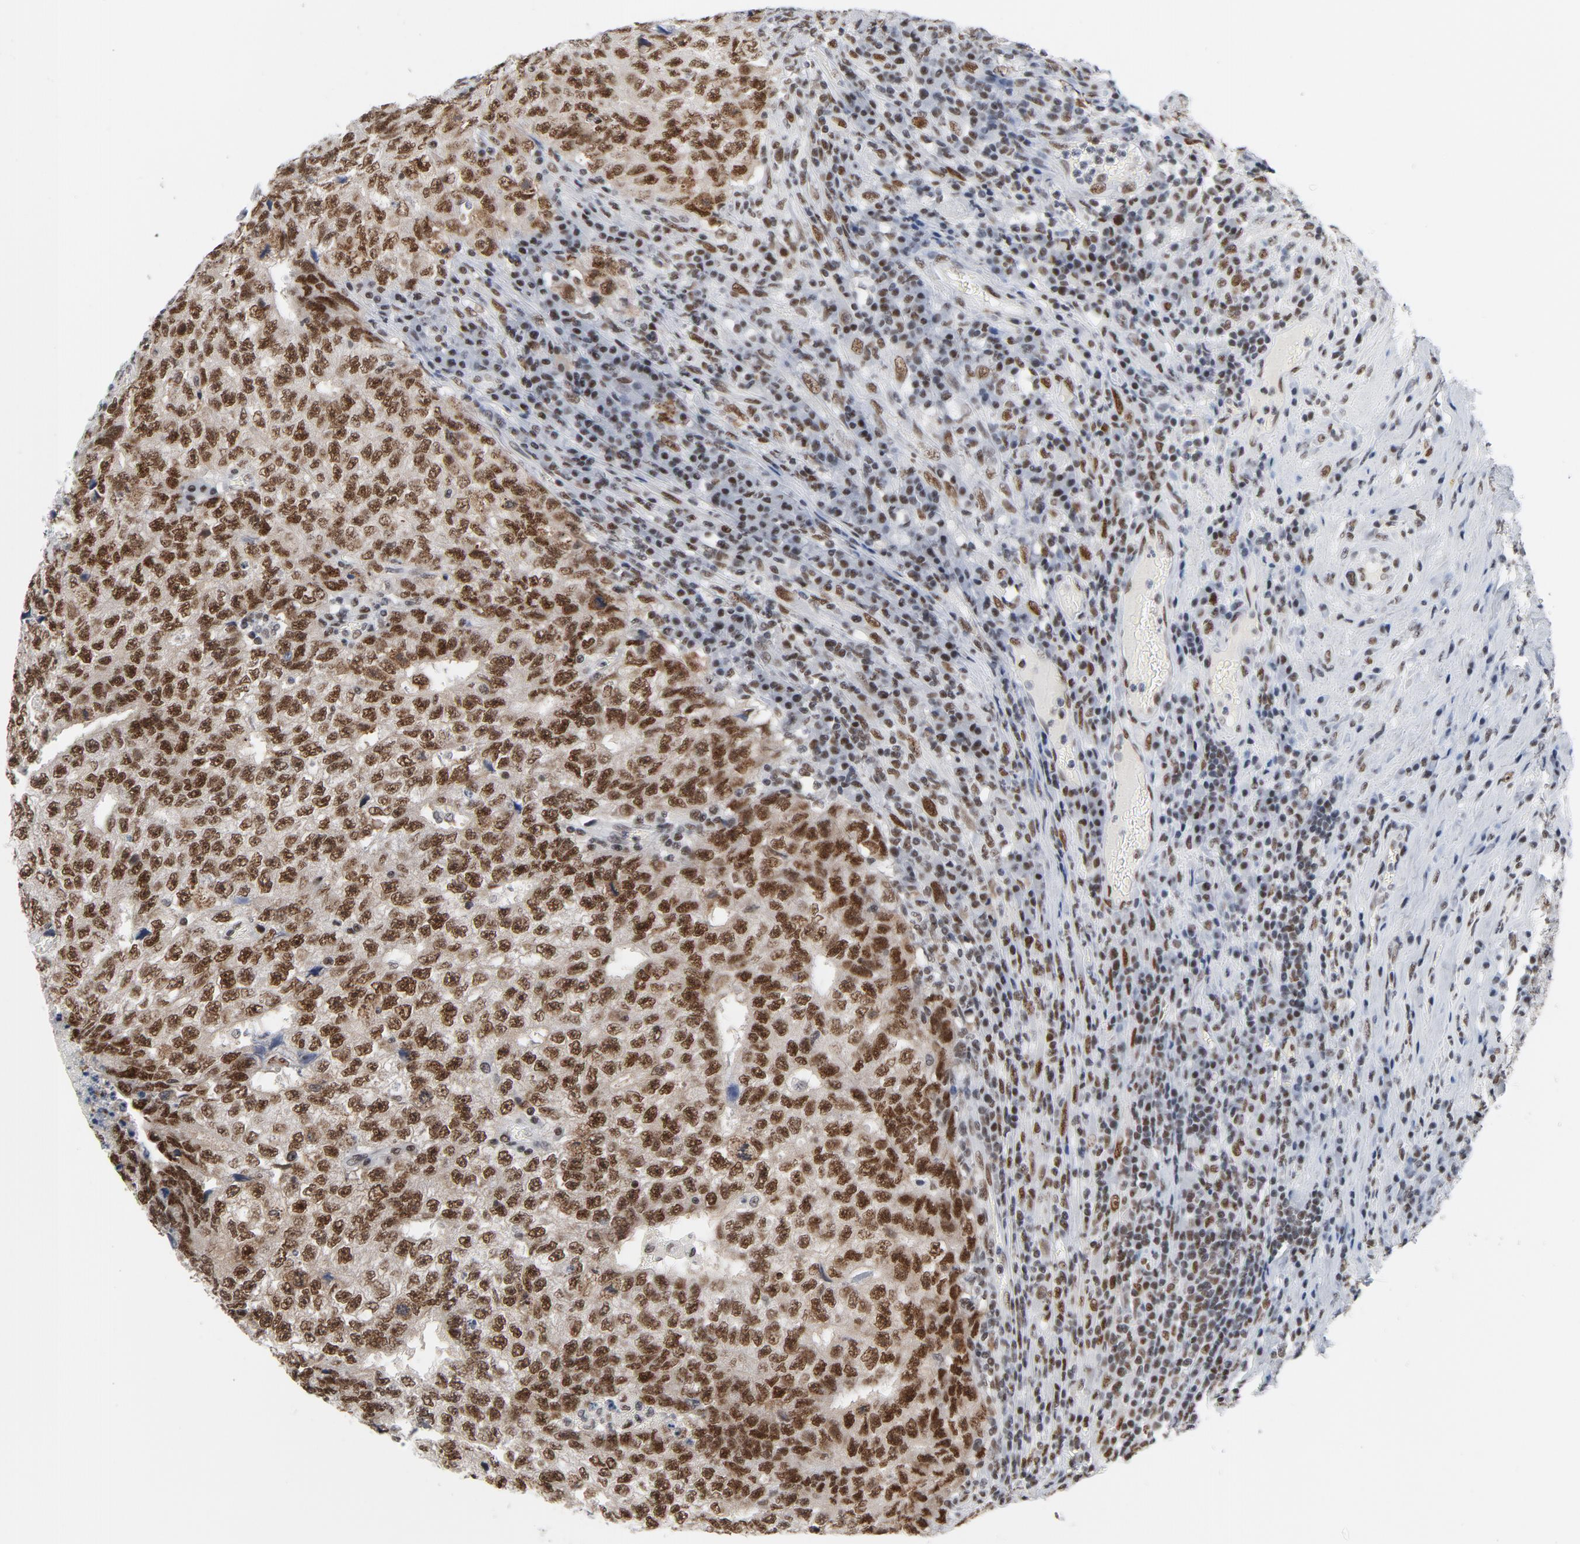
{"staining": {"intensity": "moderate", "quantity": ">75%", "location": "nuclear"}, "tissue": "testis cancer", "cell_type": "Tumor cells", "image_type": "cancer", "snomed": [{"axis": "morphology", "description": "Necrosis, NOS"}, {"axis": "morphology", "description": "Carcinoma, Embryonal, NOS"}, {"axis": "topography", "description": "Testis"}], "caption": "High-magnification brightfield microscopy of testis cancer (embryonal carcinoma) stained with DAB (brown) and counterstained with hematoxylin (blue). tumor cells exhibit moderate nuclear positivity is appreciated in approximately>75% of cells.", "gene": "CSTF2", "patient": {"sex": "male", "age": 19}}